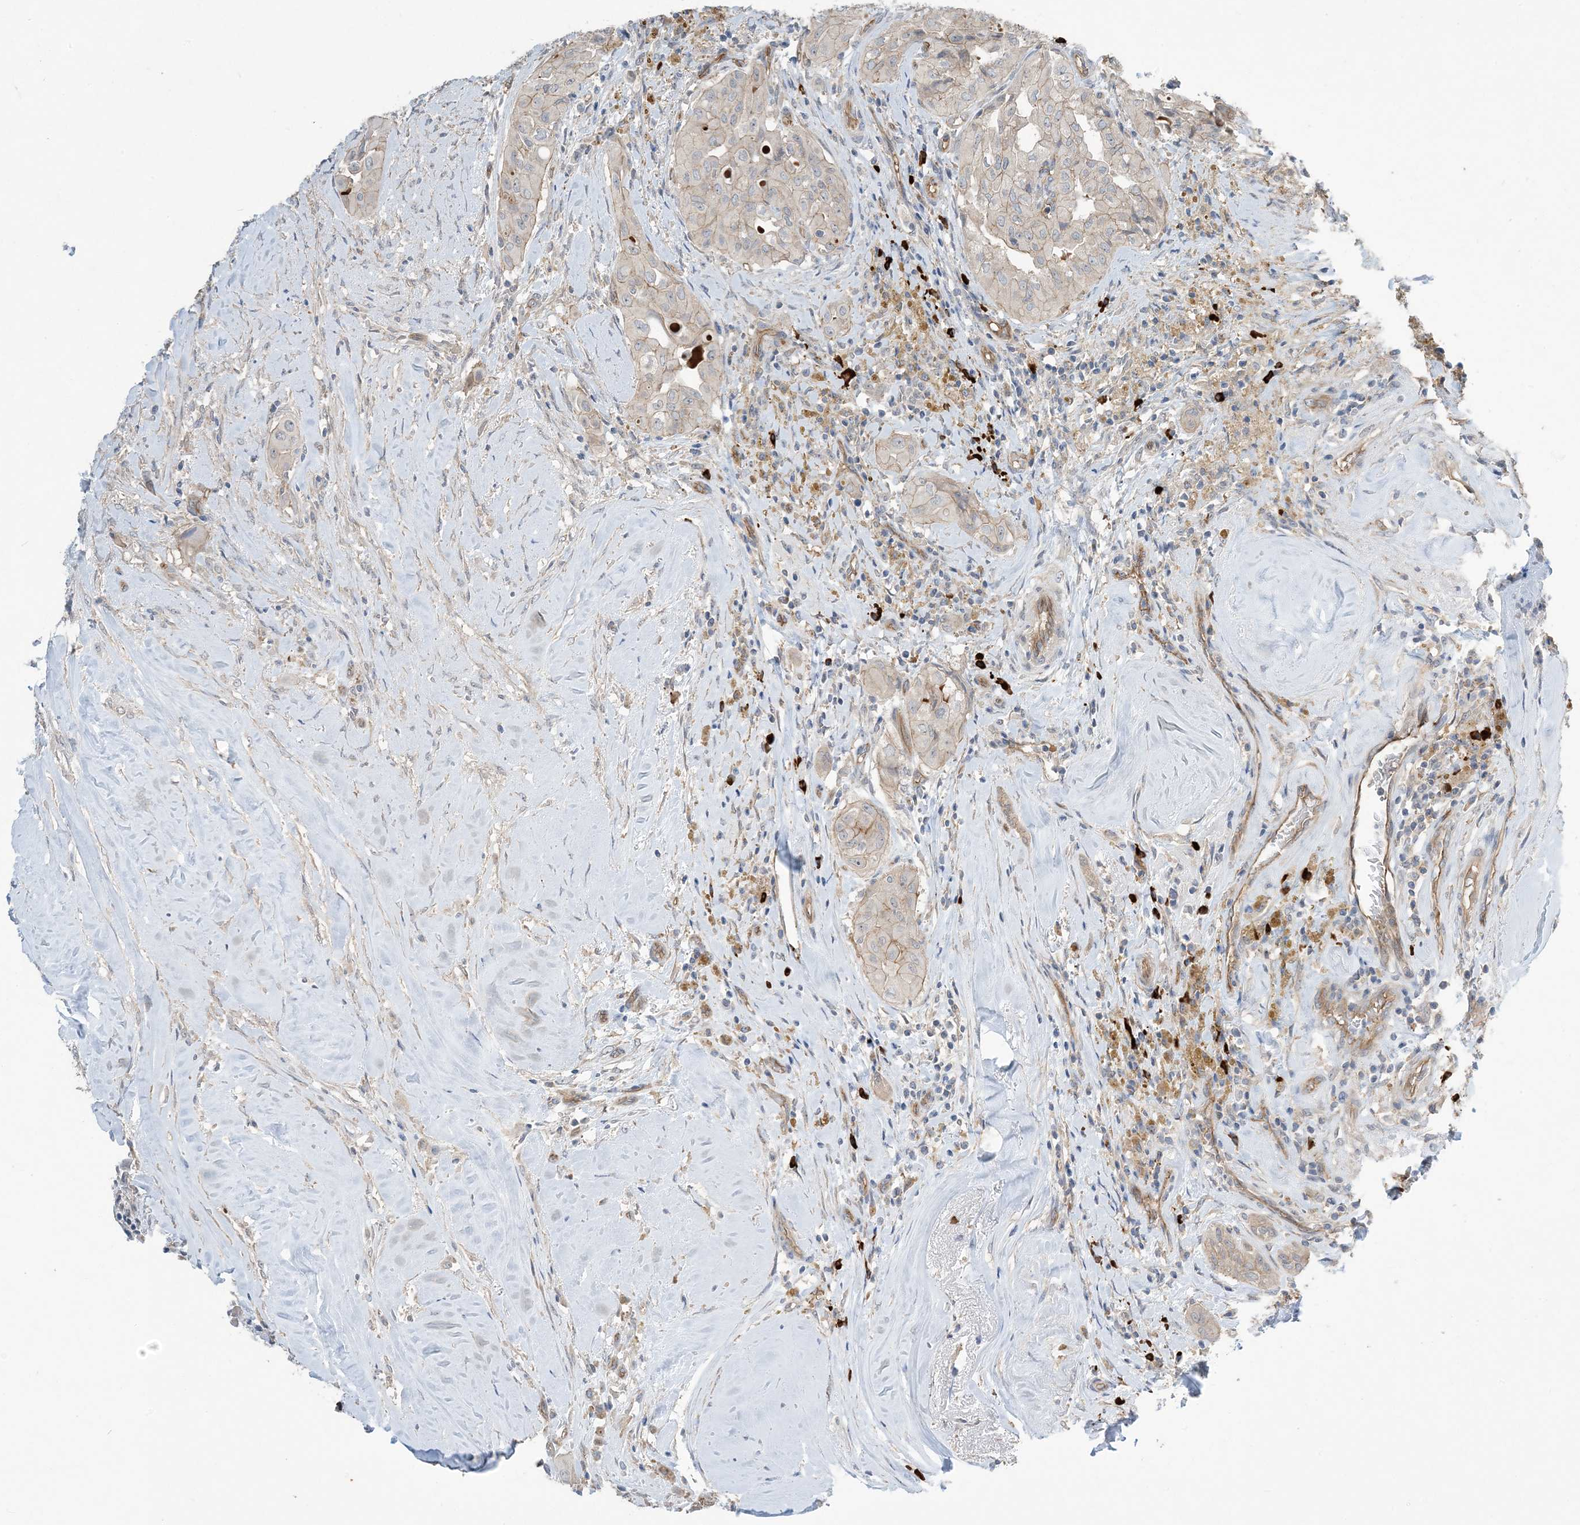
{"staining": {"intensity": "weak", "quantity": "<25%", "location": "cytoplasmic/membranous"}, "tissue": "thyroid cancer", "cell_type": "Tumor cells", "image_type": "cancer", "snomed": [{"axis": "morphology", "description": "Papillary adenocarcinoma, NOS"}, {"axis": "topography", "description": "Thyroid gland"}], "caption": "There is no significant staining in tumor cells of thyroid papillary adenocarcinoma.", "gene": "AOC1", "patient": {"sex": "female", "age": 59}}